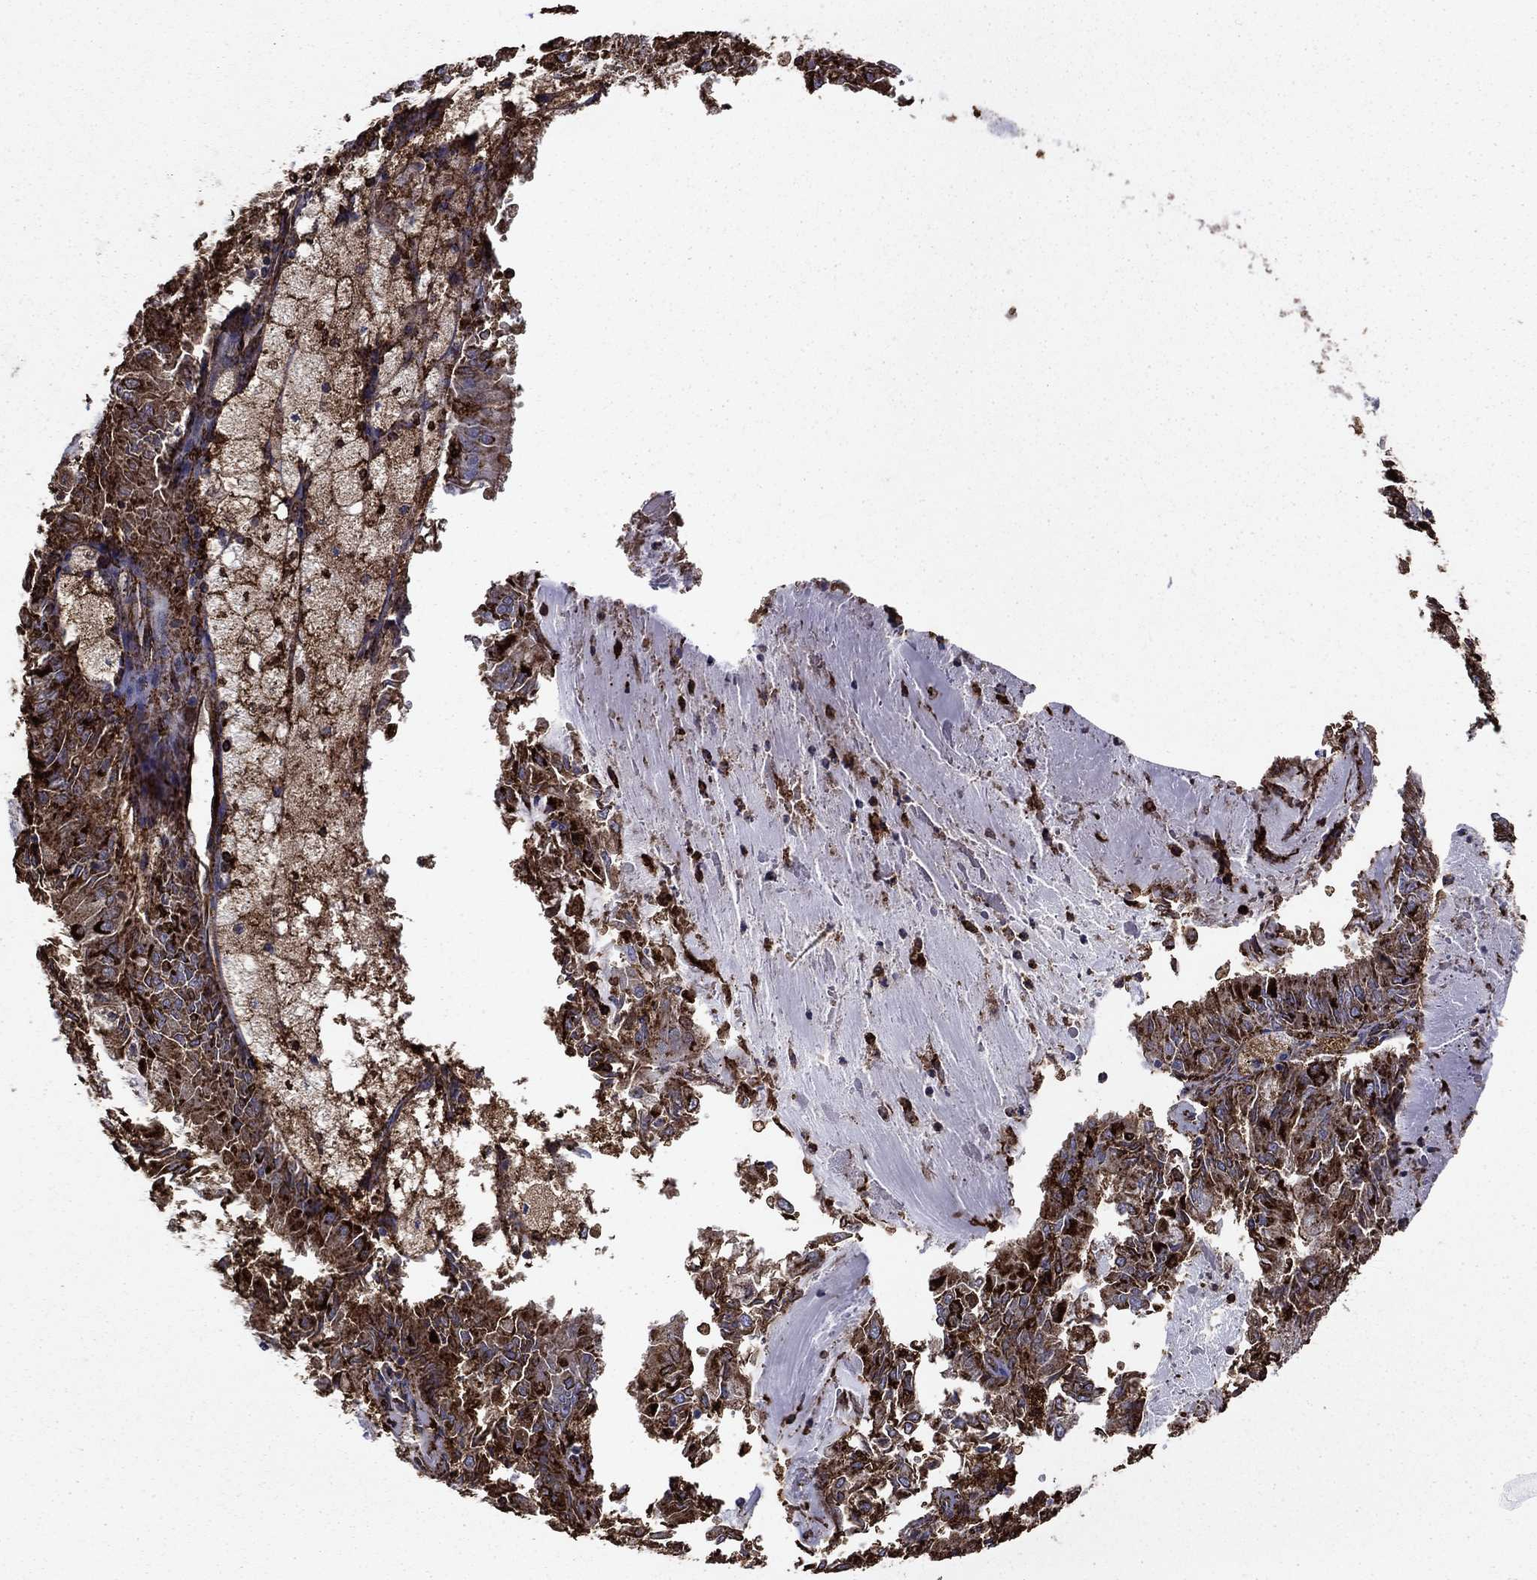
{"staining": {"intensity": "strong", "quantity": ">75%", "location": "cytoplasmic/membranous"}, "tissue": "endometrial cancer", "cell_type": "Tumor cells", "image_type": "cancer", "snomed": [{"axis": "morphology", "description": "Adenocarcinoma, NOS"}, {"axis": "topography", "description": "Endometrium"}], "caption": "Immunohistochemical staining of endometrial cancer exhibits strong cytoplasmic/membranous protein staining in about >75% of tumor cells.", "gene": "PLAU", "patient": {"sex": "female", "age": 57}}